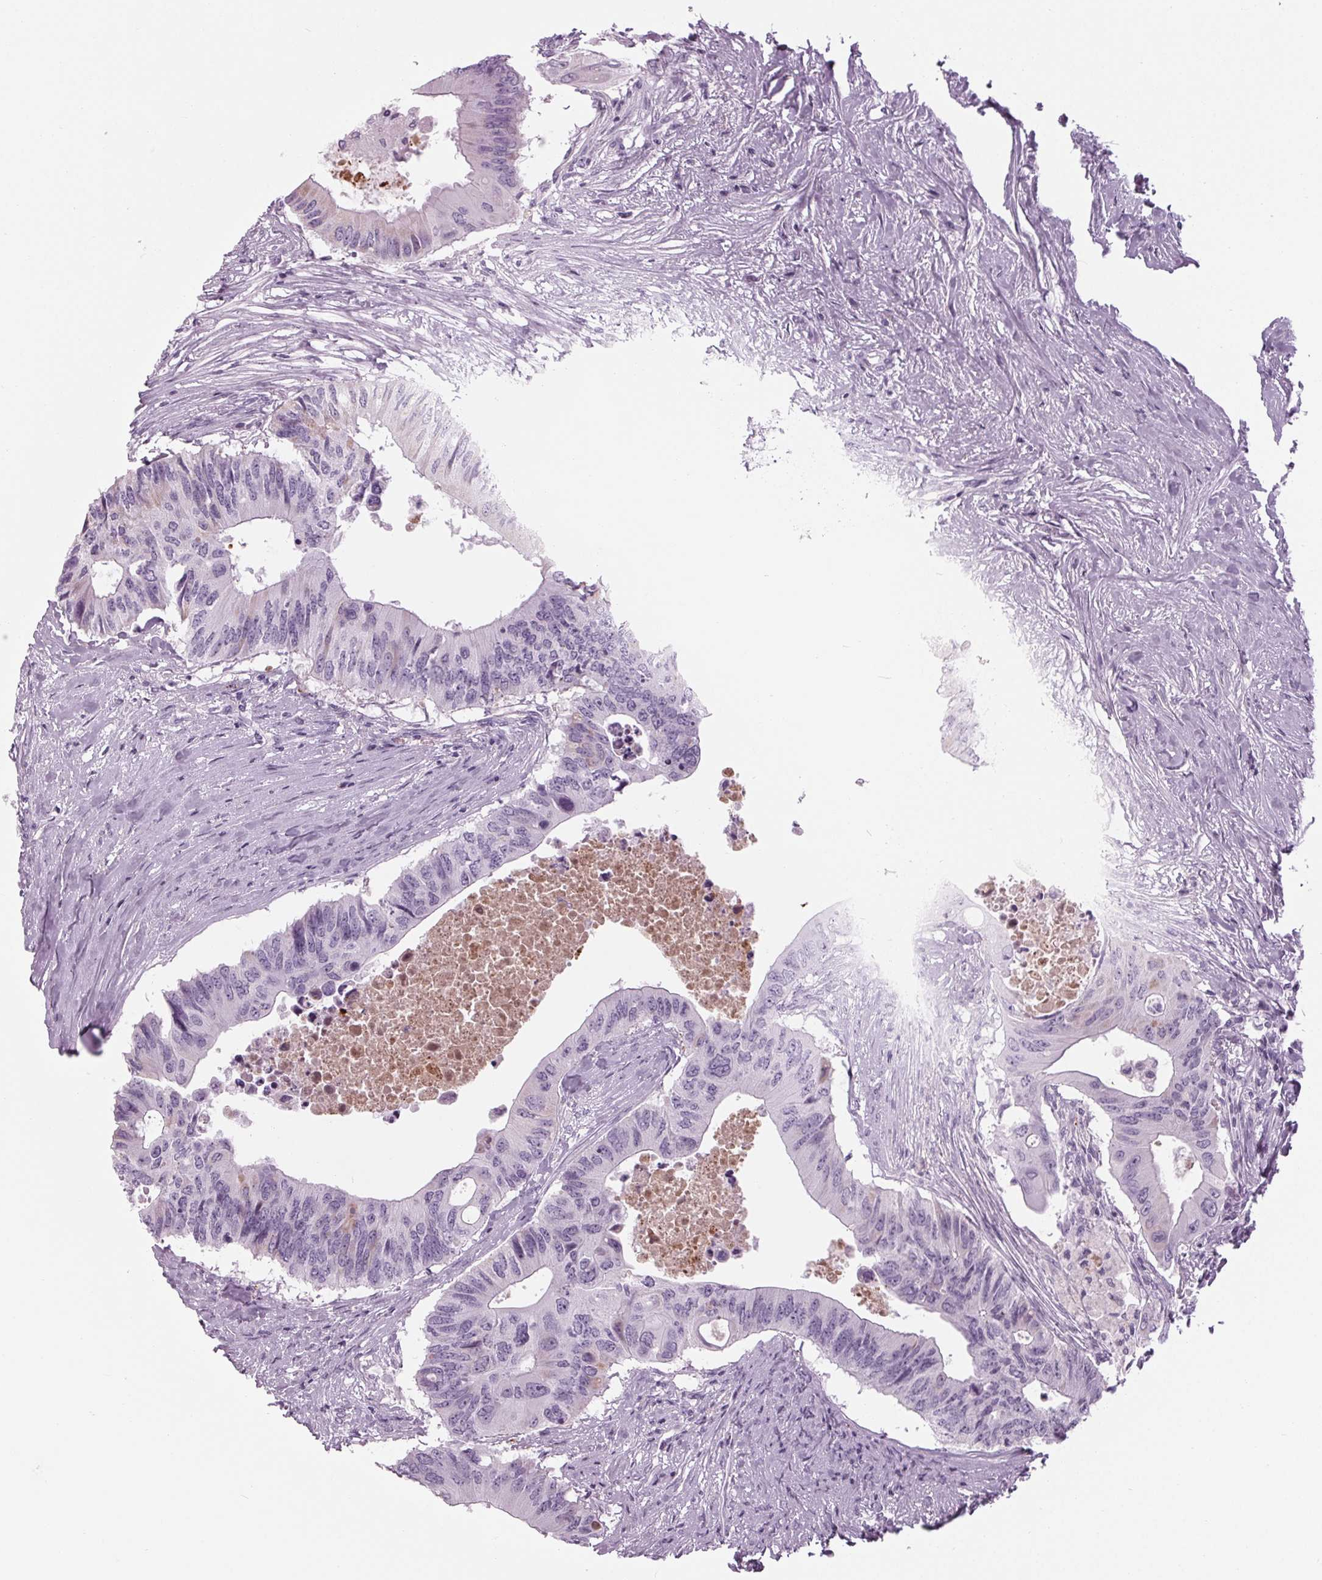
{"staining": {"intensity": "negative", "quantity": "none", "location": "none"}, "tissue": "colorectal cancer", "cell_type": "Tumor cells", "image_type": "cancer", "snomed": [{"axis": "morphology", "description": "Adenocarcinoma, NOS"}, {"axis": "topography", "description": "Colon"}], "caption": "The micrograph displays no significant staining in tumor cells of colorectal cancer (adenocarcinoma). (Brightfield microscopy of DAB (3,3'-diaminobenzidine) IHC at high magnification).", "gene": "CYP3A43", "patient": {"sex": "male", "age": 71}}